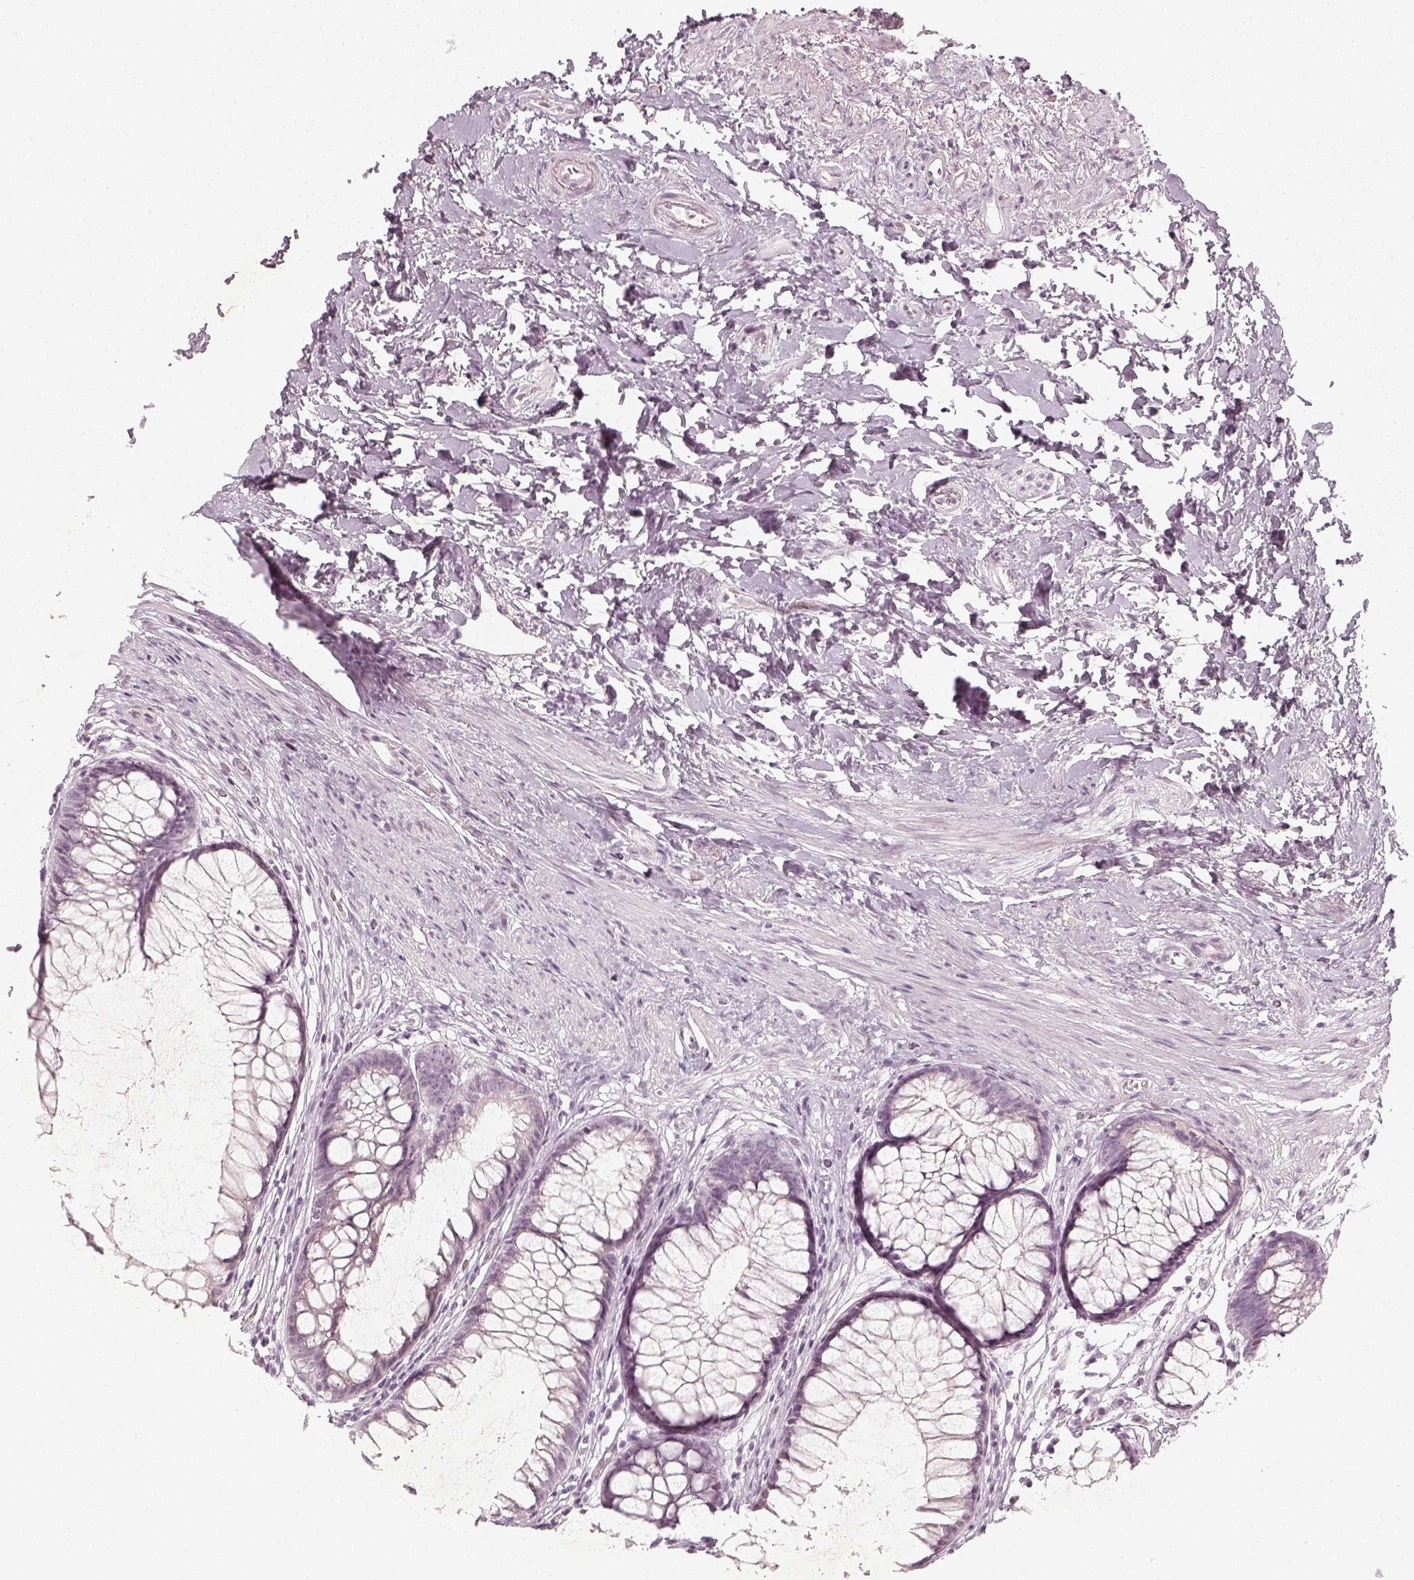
{"staining": {"intensity": "negative", "quantity": "none", "location": "none"}, "tissue": "rectum", "cell_type": "Glandular cells", "image_type": "normal", "snomed": [{"axis": "morphology", "description": "Normal tissue, NOS"}, {"axis": "topography", "description": "Smooth muscle"}, {"axis": "topography", "description": "Rectum"}], "caption": "Immunohistochemical staining of unremarkable human rectum demonstrates no significant positivity in glandular cells. (IHC, brightfield microscopy, high magnification).", "gene": "KRTAP2", "patient": {"sex": "male", "age": 53}}